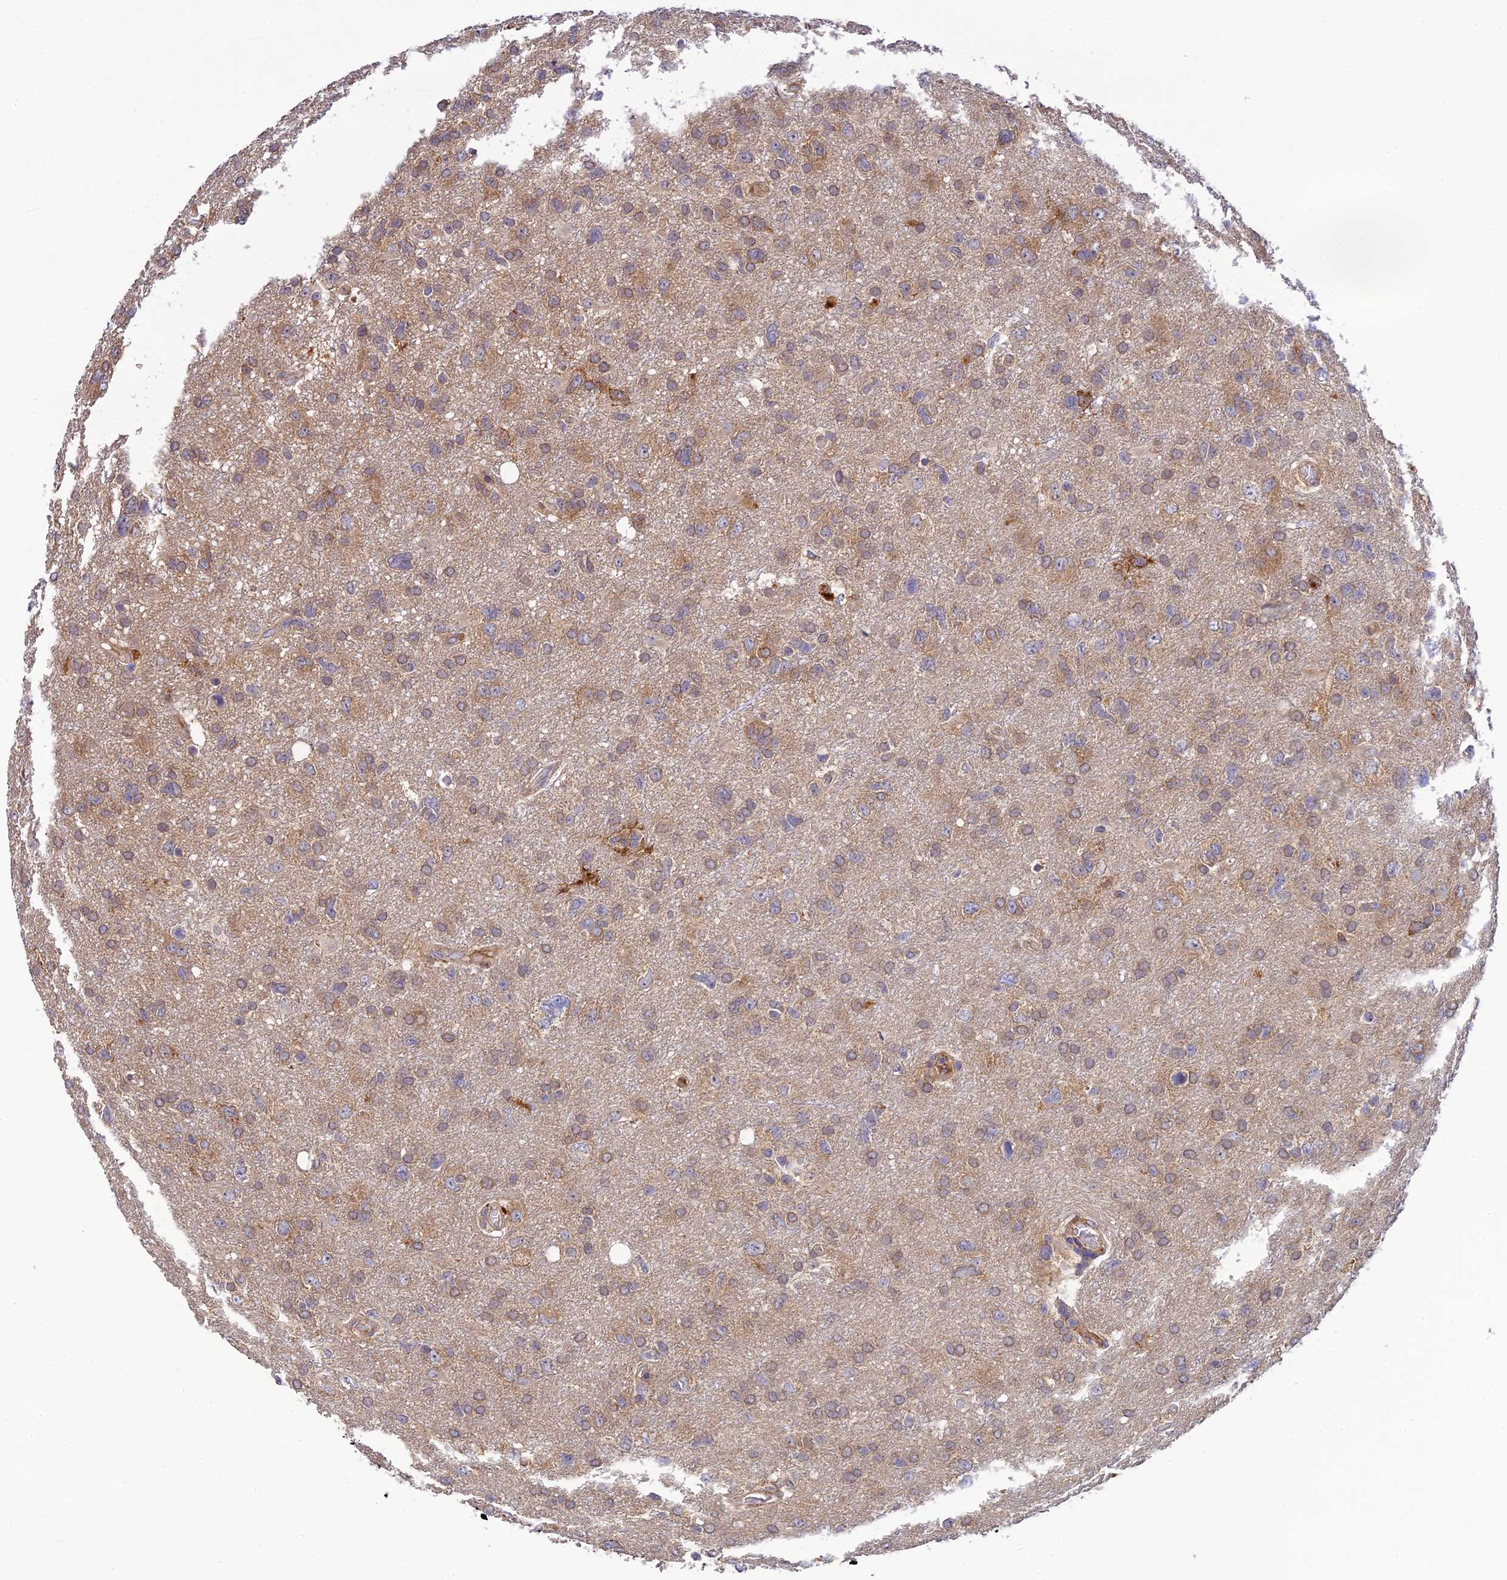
{"staining": {"intensity": "weak", "quantity": "25%-75%", "location": "cytoplasmic/membranous"}, "tissue": "glioma", "cell_type": "Tumor cells", "image_type": "cancer", "snomed": [{"axis": "morphology", "description": "Glioma, malignant, High grade"}, {"axis": "topography", "description": "Brain"}], "caption": "Protein expression analysis of human glioma reveals weak cytoplasmic/membranous staining in approximately 25%-75% of tumor cells.", "gene": "P3H3", "patient": {"sex": "male", "age": 61}}